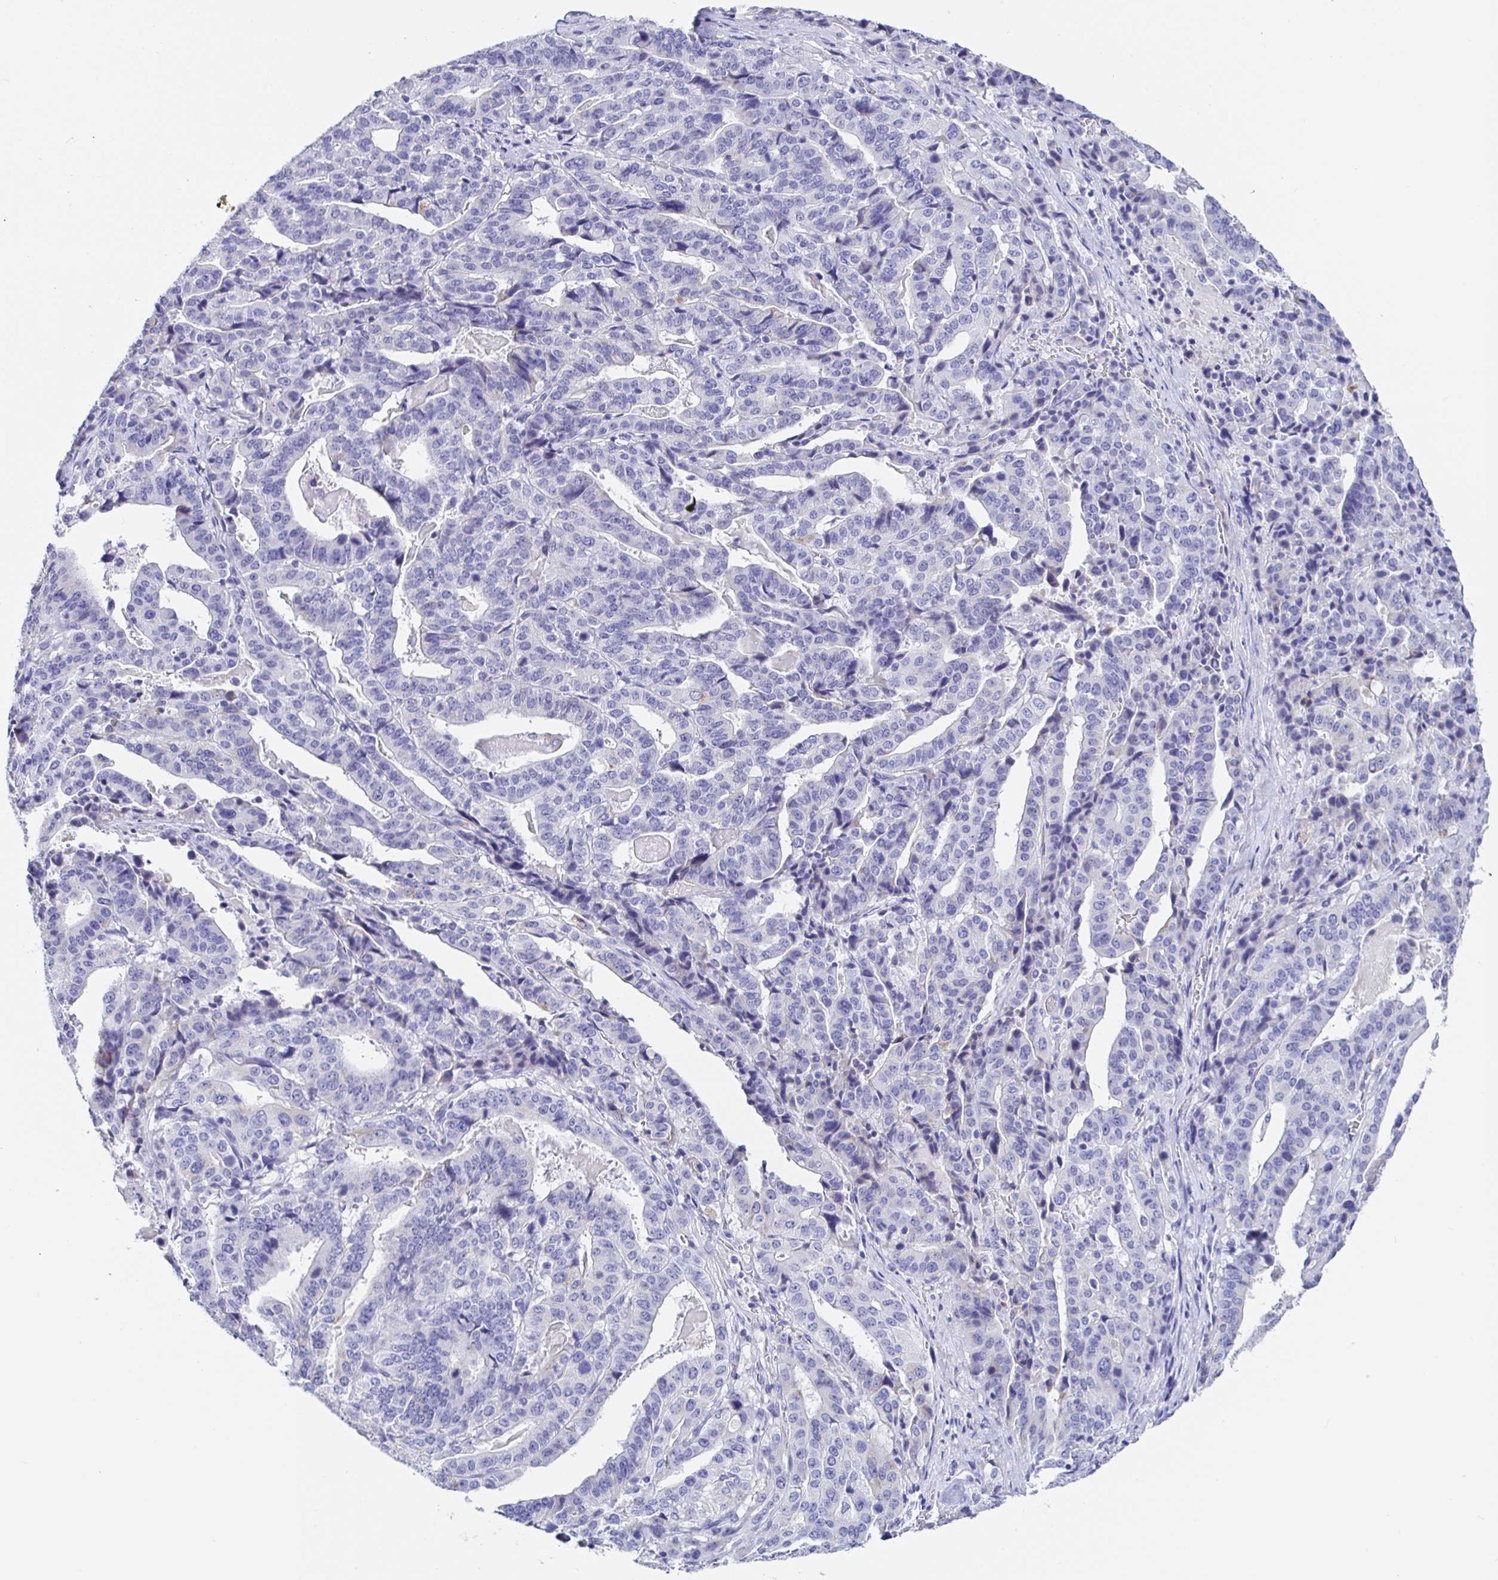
{"staining": {"intensity": "negative", "quantity": "none", "location": "none"}, "tissue": "stomach cancer", "cell_type": "Tumor cells", "image_type": "cancer", "snomed": [{"axis": "morphology", "description": "Adenocarcinoma, NOS"}, {"axis": "topography", "description": "Stomach"}], "caption": "There is no significant positivity in tumor cells of stomach adenocarcinoma. (Brightfield microscopy of DAB IHC at high magnification).", "gene": "MAOA", "patient": {"sex": "male", "age": 48}}